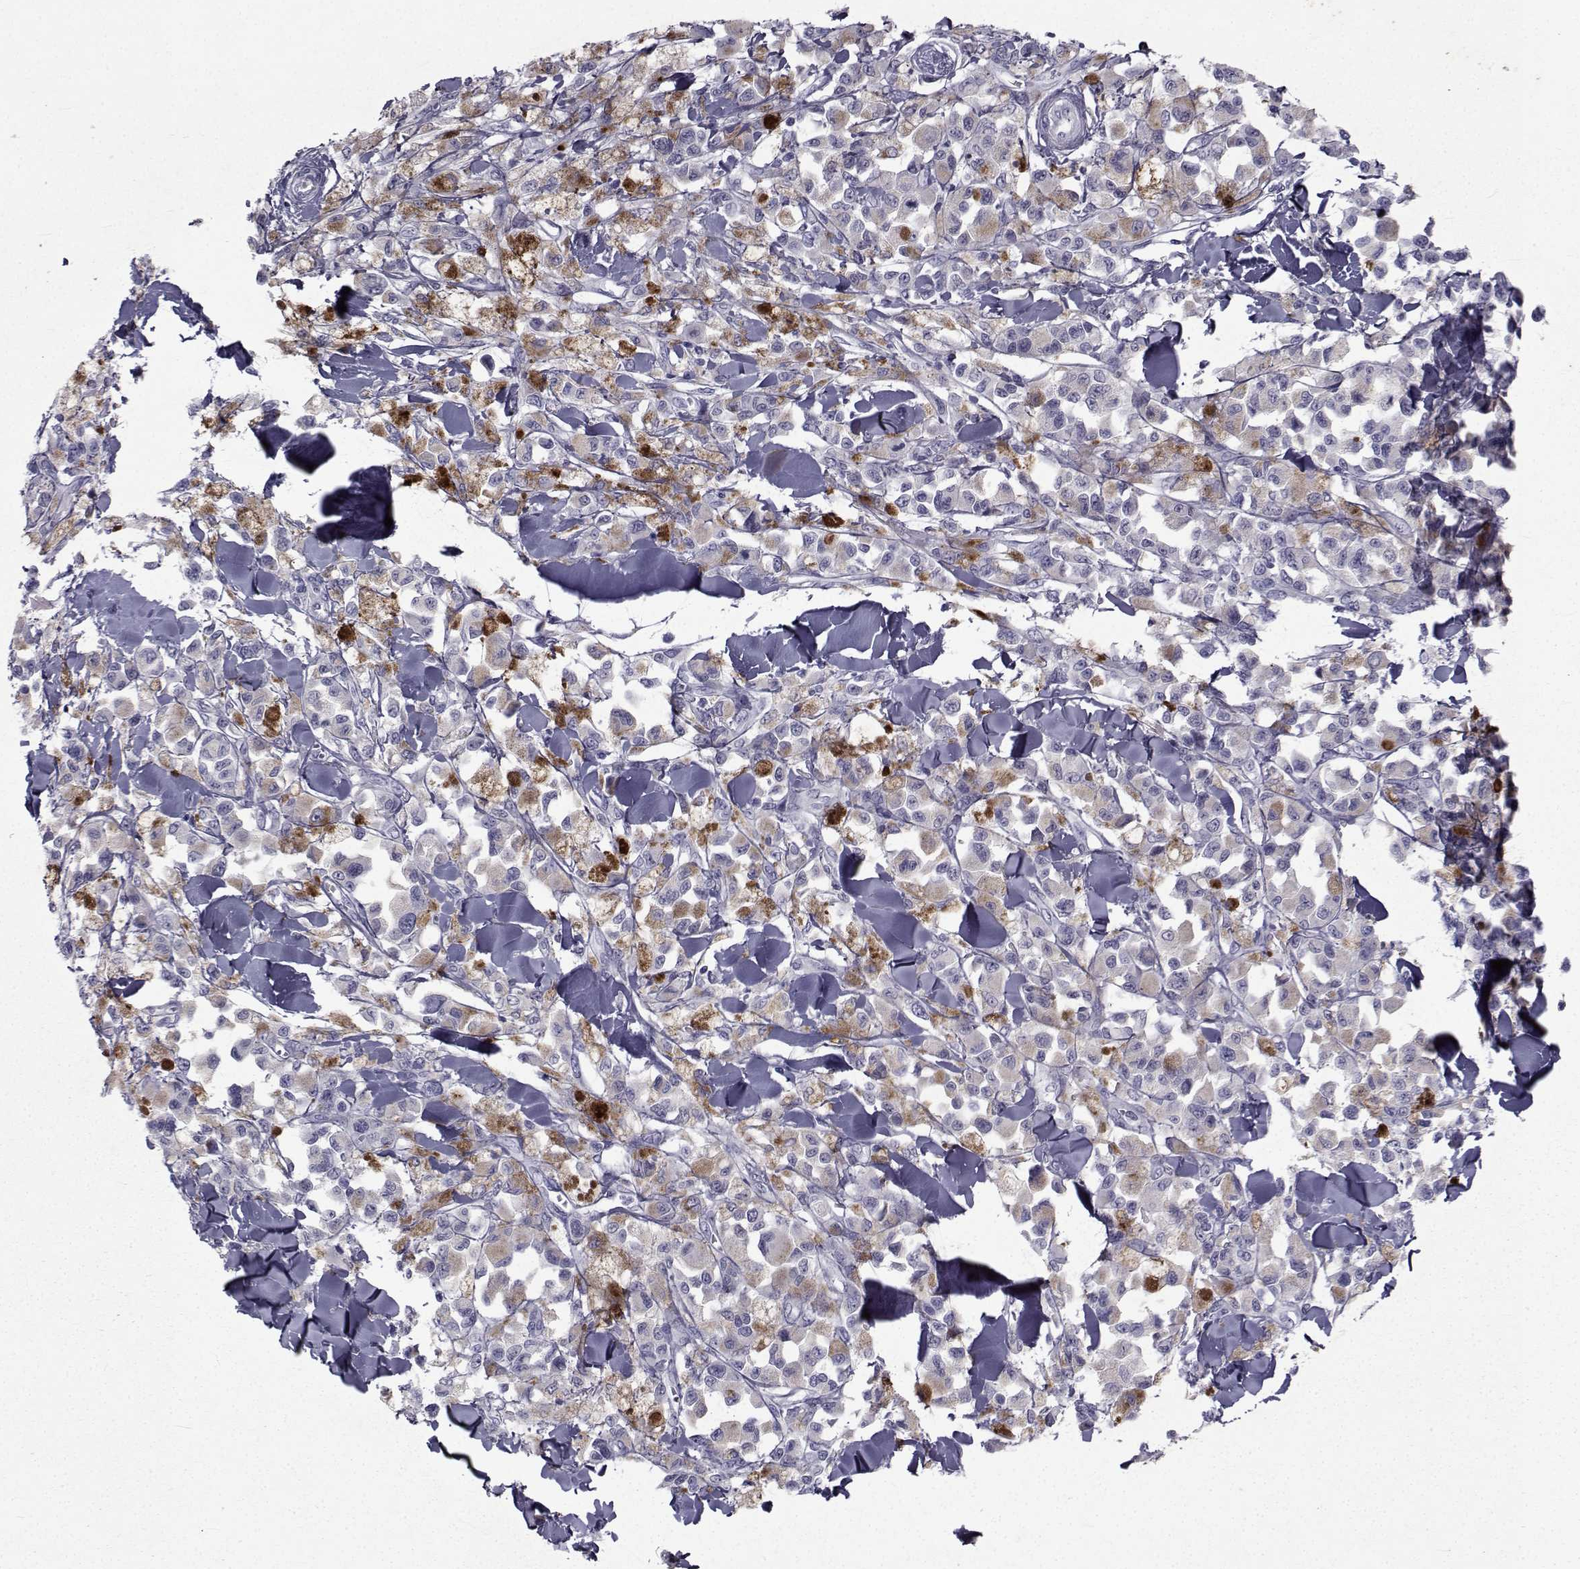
{"staining": {"intensity": "weak", "quantity": "<25%", "location": "cytoplasmic/membranous"}, "tissue": "melanoma", "cell_type": "Tumor cells", "image_type": "cancer", "snomed": [{"axis": "morphology", "description": "Malignant melanoma, NOS"}, {"axis": "topography", "description": "Skin"}], "caption": "This is an immunohistochemistry (IHC) histopathology image of melanoma. There is no staining in tumor cells.", "gene": "PAX2", "patient": {"sex": "female", "age": 58}}